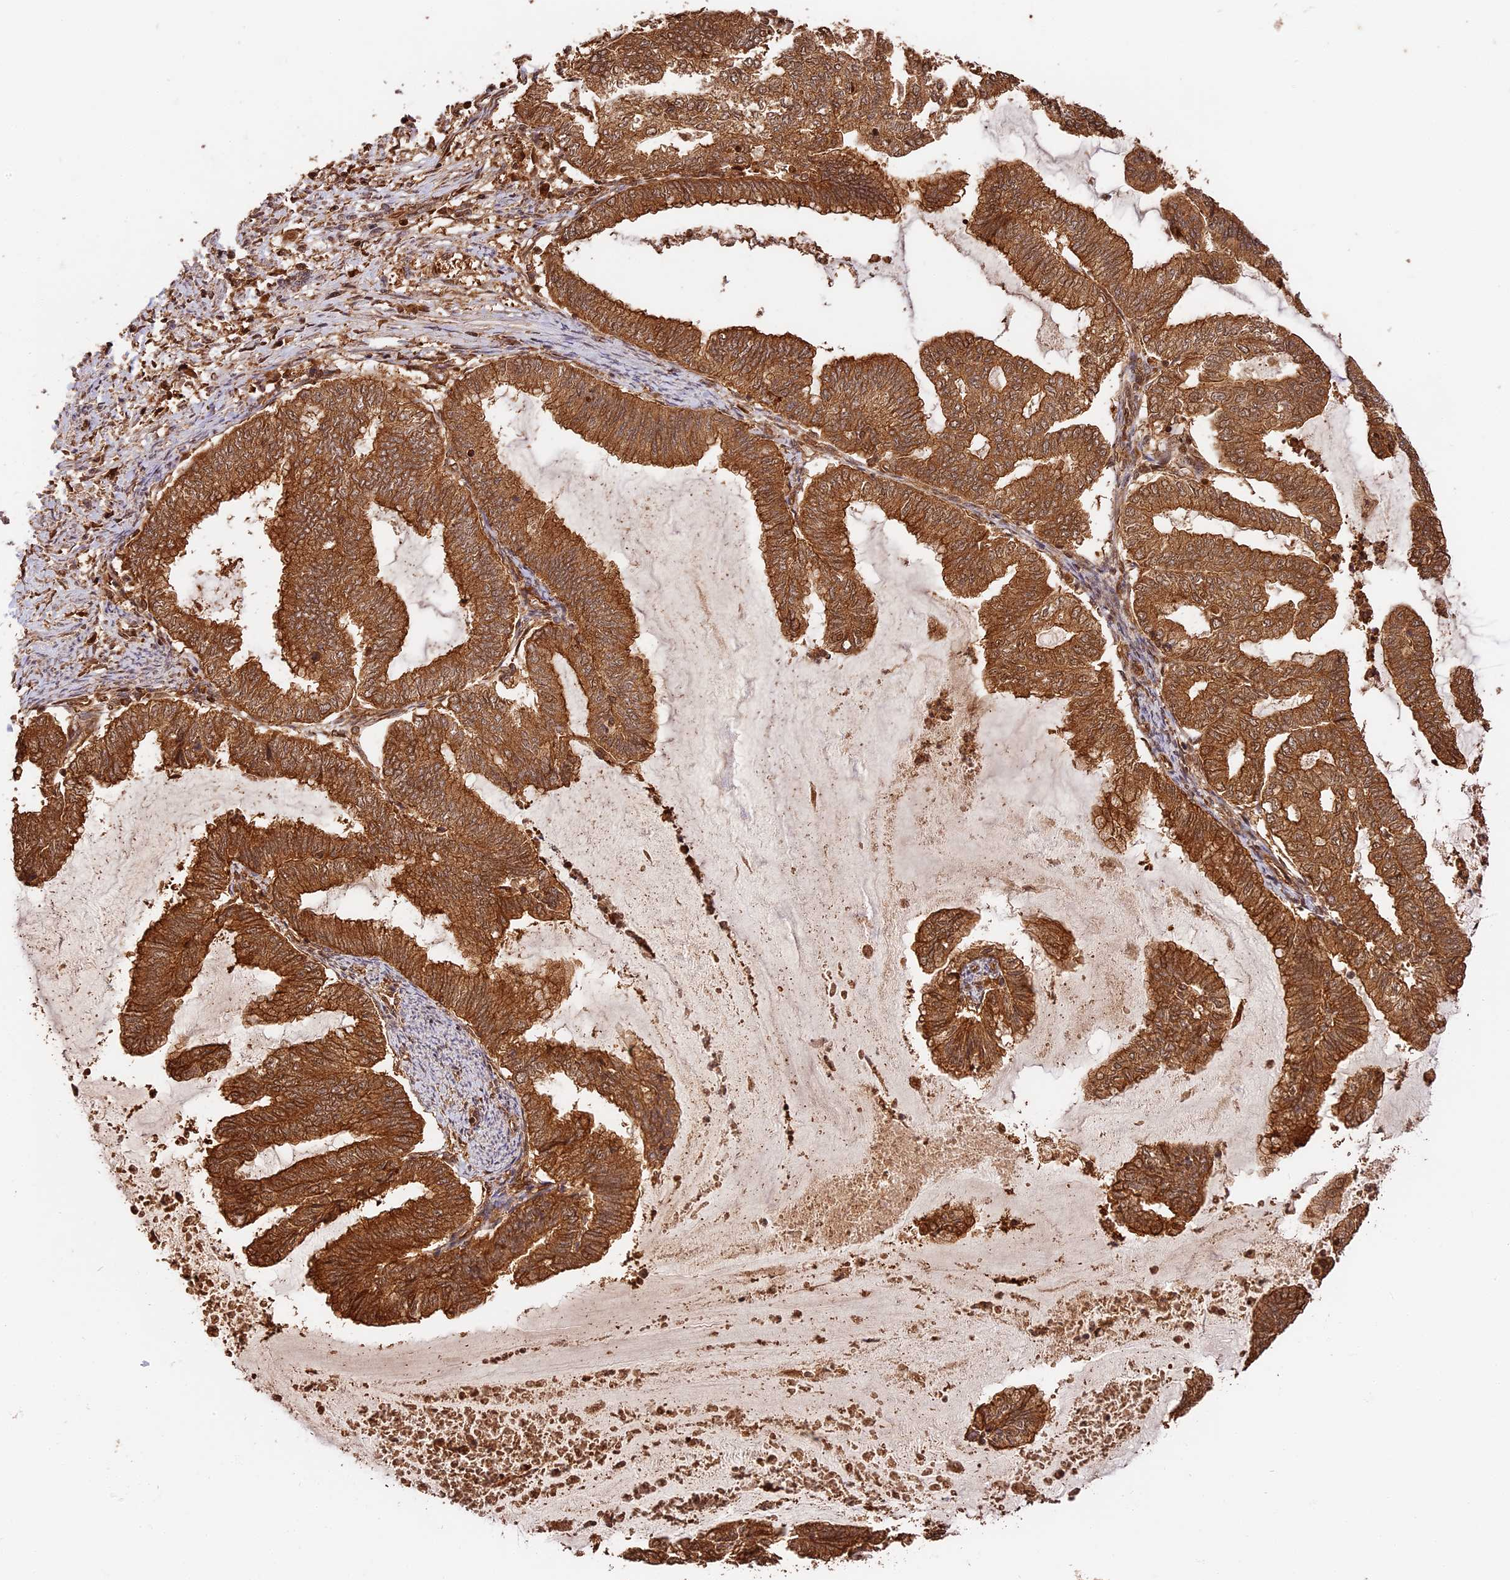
{"staining": {"intensity": "moderate", "quantity": ">75%", "location": "cytoplasmic/membranous,nuclear"}, "tissue": "endometrial cancer", "cell_type": "Tumor cells", "image_type": "cancer", "snomed": [{"axis": "morphology", "description": "Adenocarcinoma, NOS"}, {"axis": "topography", "description": "Endometrium"}], "caption": "Protein expression analysis of endometrial adenocarcinoma exhibits moderate cytoplasmic/membranous and nuclear positivity in about >75% of tumor cells.", "gene": "PPP1R37", "patient": {"sex": "female", "age": 79}}